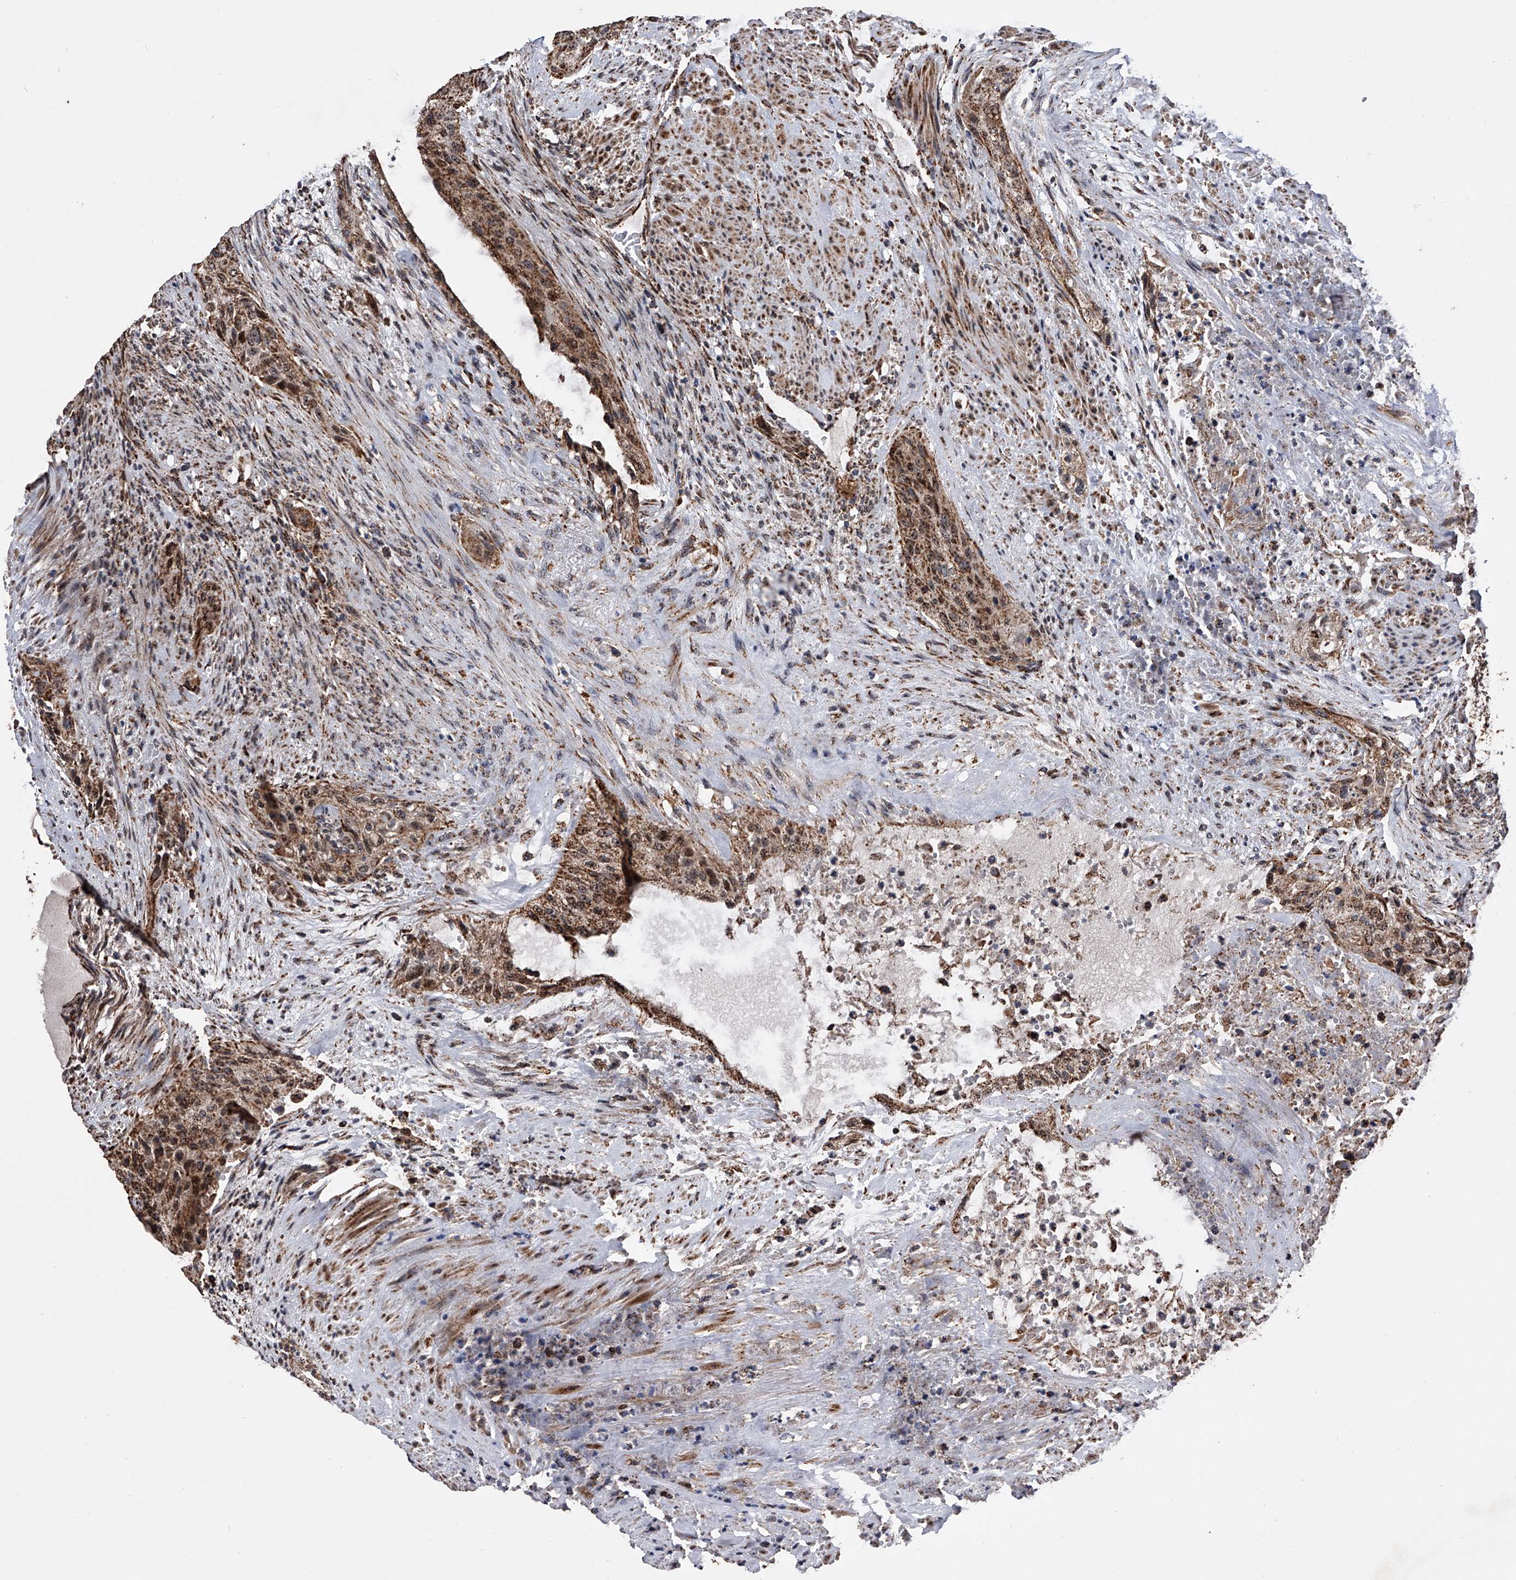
{"staining": {"intensity": "strong", "quantity": ">75%", "location": "cytoplasmic/membranous,nuclear"}, "tissue": "urothelial cancer", "cell_type": "Tumor cells", "image_type": "cancer", "snomed": [{"axis": "morphology", "description": "Urothelial carcinoma, High grade"}, {"axis": "topography", "description": "Urinary bladder"}], "caption": "Protein analysis of urothelial cancer tissue displays strong cytoplasmic/membranous and nuclear staining in about >75% of tumor cells.", "gene": "SMPDL3A", "patient": {"sex": "male", "age": 35}}